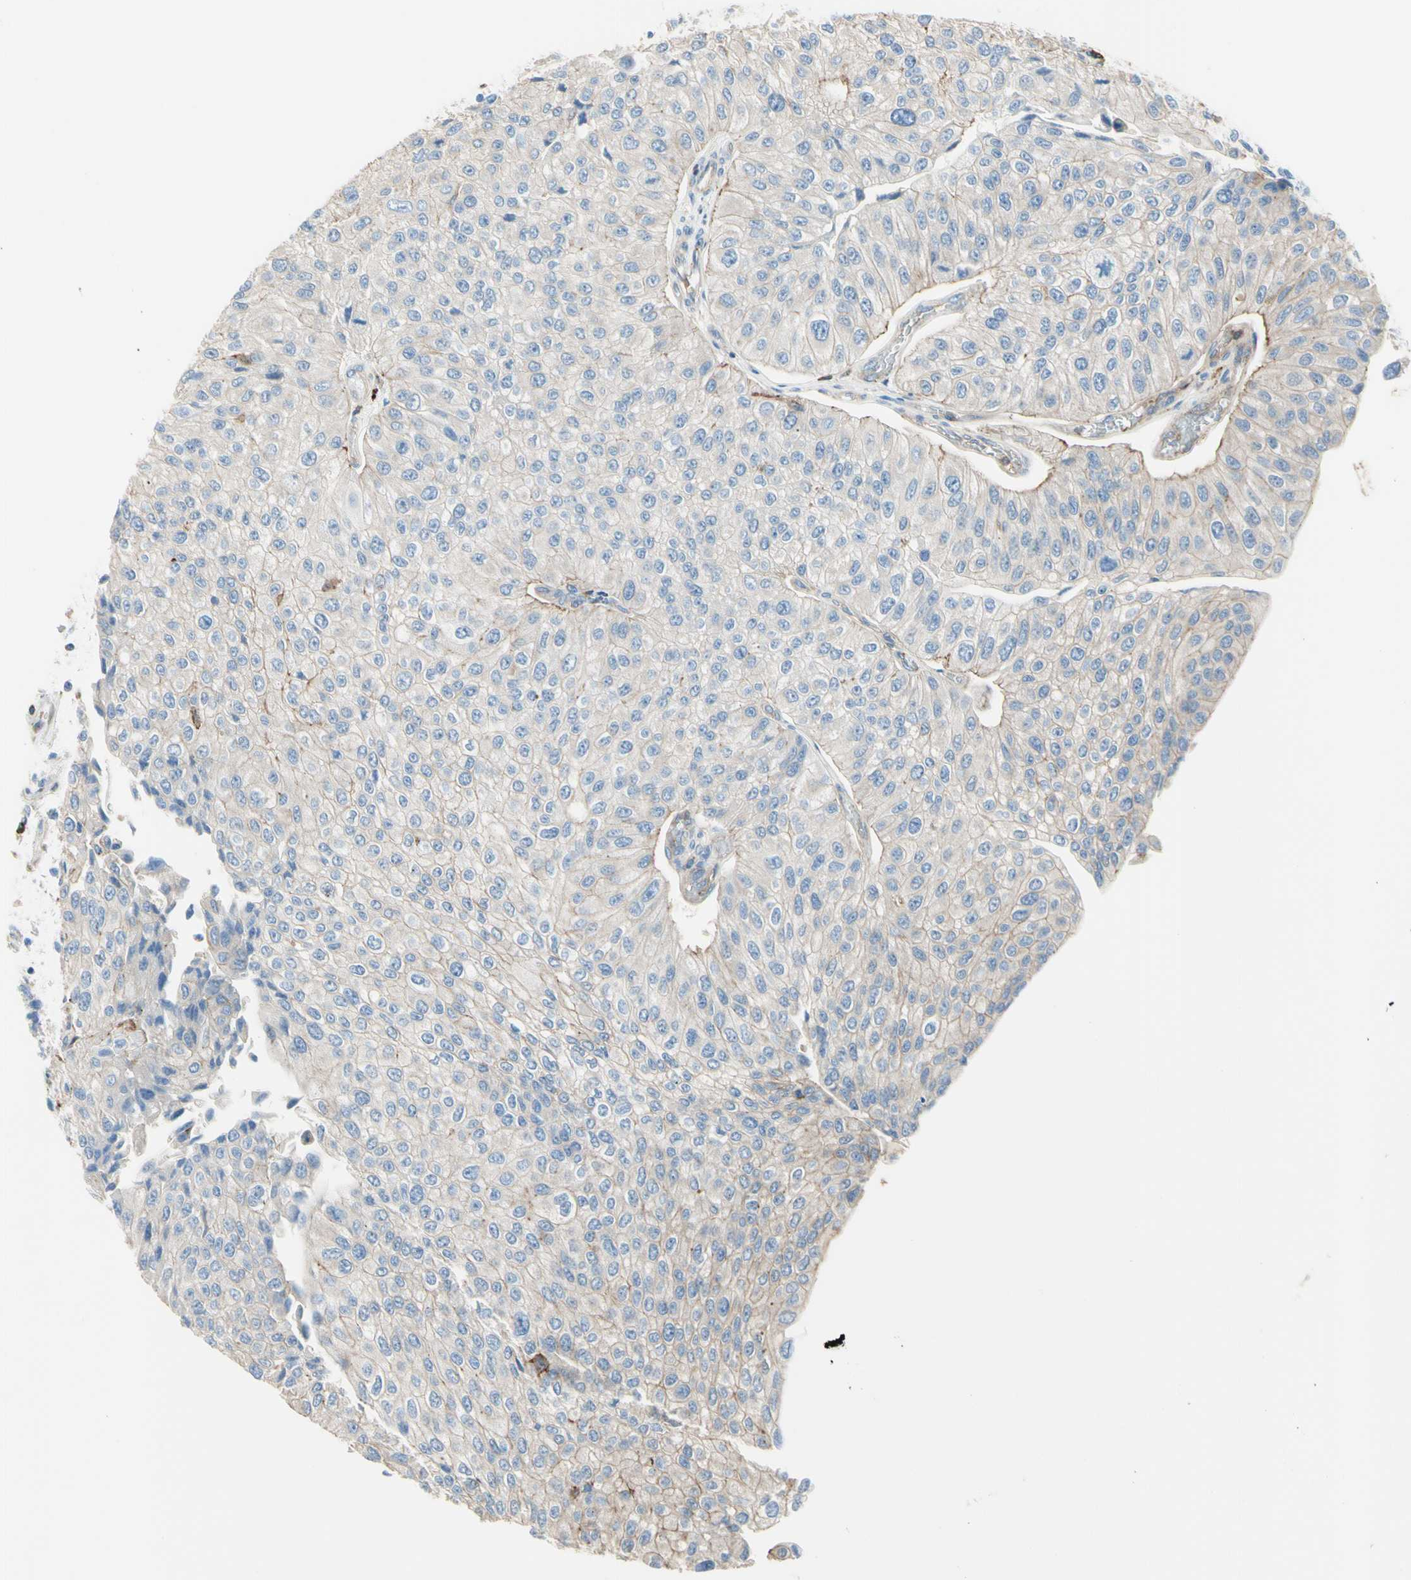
{"staining": {"intensity": "weak", "quantity": "25%-75%", "location": "cytoplasmic/membranous"}, "tissue": "urothelial cancer", "cell_type": "Tumor cells", "image_type": "cancer", "snomed": [{"axis": "morphology", "description": "Urothelial carcinoma, High grade"}, {"axis": "topography", "description": "Kidney"}, {"axis": "topography", "description": "Urinary bladder"}], "caption": "A brown stain shows weak cytoplasmic/membranous positivity of a protein in high-grade urothelial carcinoma tumor cells.", "gene": "SEMA4C", "patient": {"sex": "male", "age": 77}}